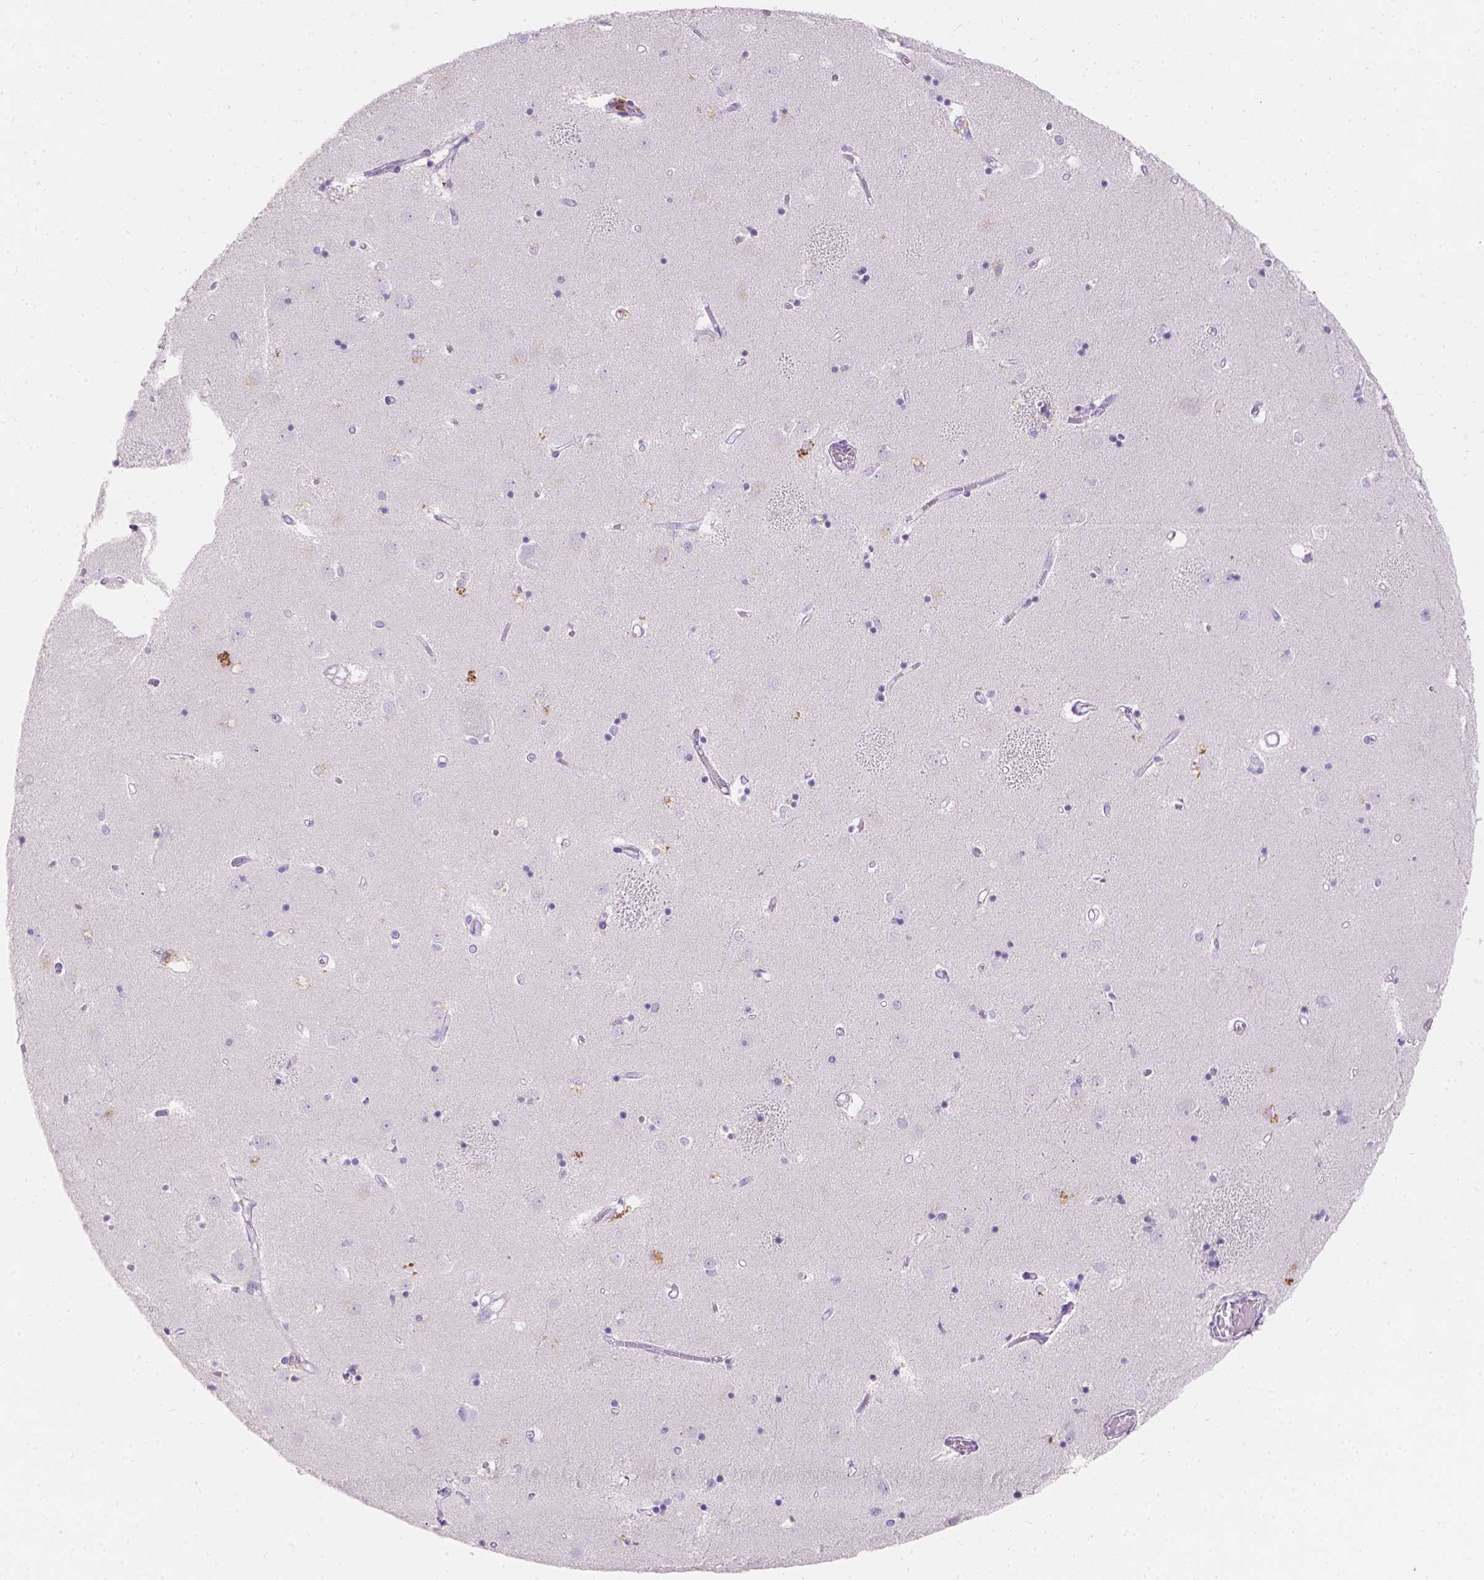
{"staining": {"intensity": "negative", "quantity": "none", "location": "none"}, "tissue": "caudate", "cell_type": "Glial cells", "image_type": "normal", "snomed": [{"axis": "morphology", "description": "Normal tissue, NOS"}, {"axis": "topography", "description": "Lateral ventricle wall"}], "caption": "Immunohistochemistry (IHC) micrograph of unremarkable caudate: human caudate stained with DAB (3,3'-diaminobenzidine) demonstrates no significant protein positivity in glial cells.", "gene": "GAL3ST2", "patient": {"sex": "male", "age": 54}}